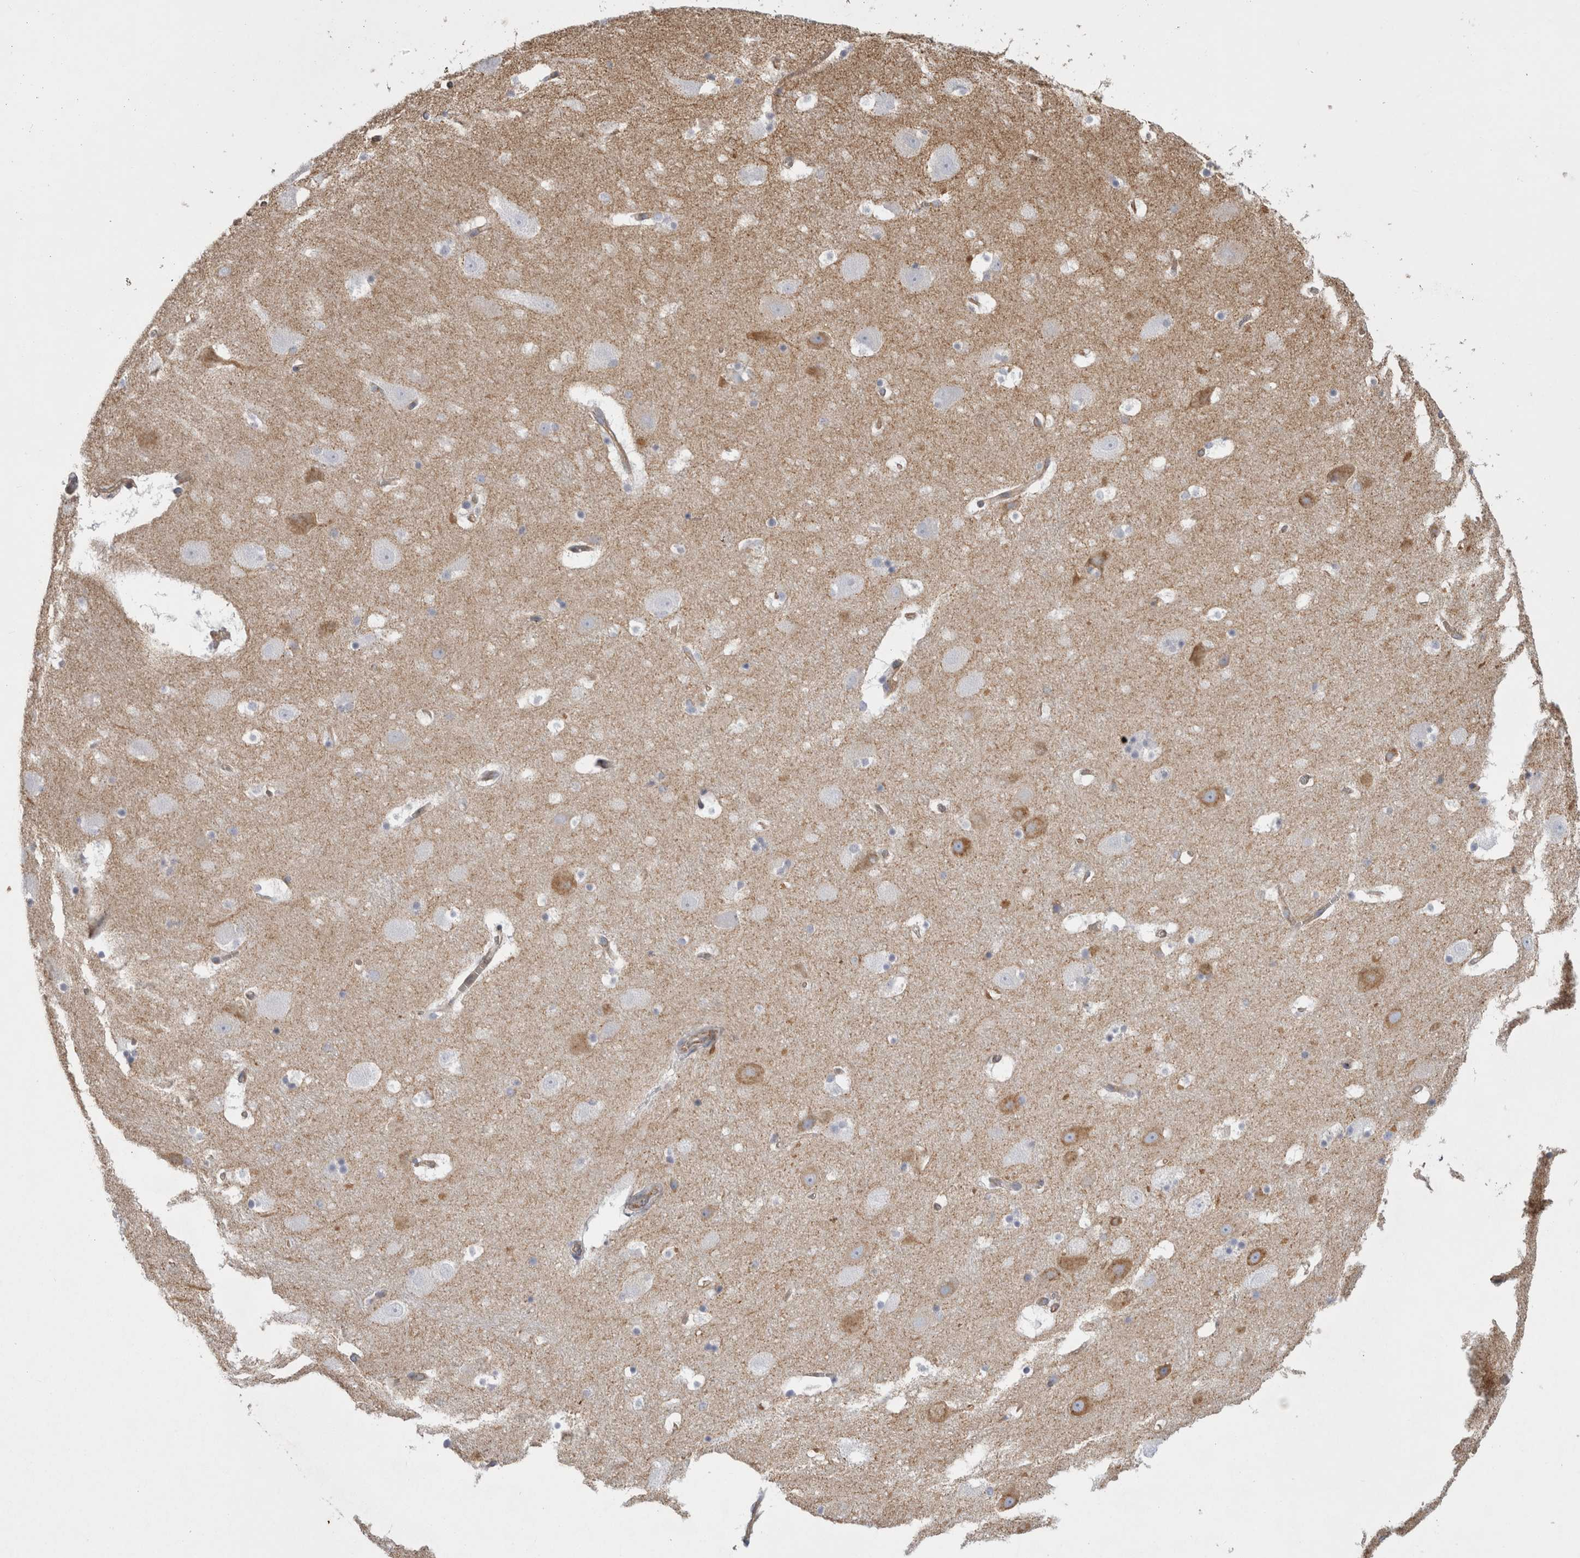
{"staining": {"intensity": "negative", "quantity": "none", "location": "none"}, "tissue": "hippocampus", "cell_type": "Glial cells", "image_type": "normal", "snomed": [{"axis": "morphology", "description": "Normal tissue, NOS"}, {"axis": "topography", "description": "Hippocampus"}], "caption": "The photomicrograph demonstrates no significant positivity in glial cells of hippocampus. (DAB immunohistochemistry visualized using brightfield microscopy, high magnification).", "gene": "ATXN3L", "patient": {"sex": "male", "age": 45}}